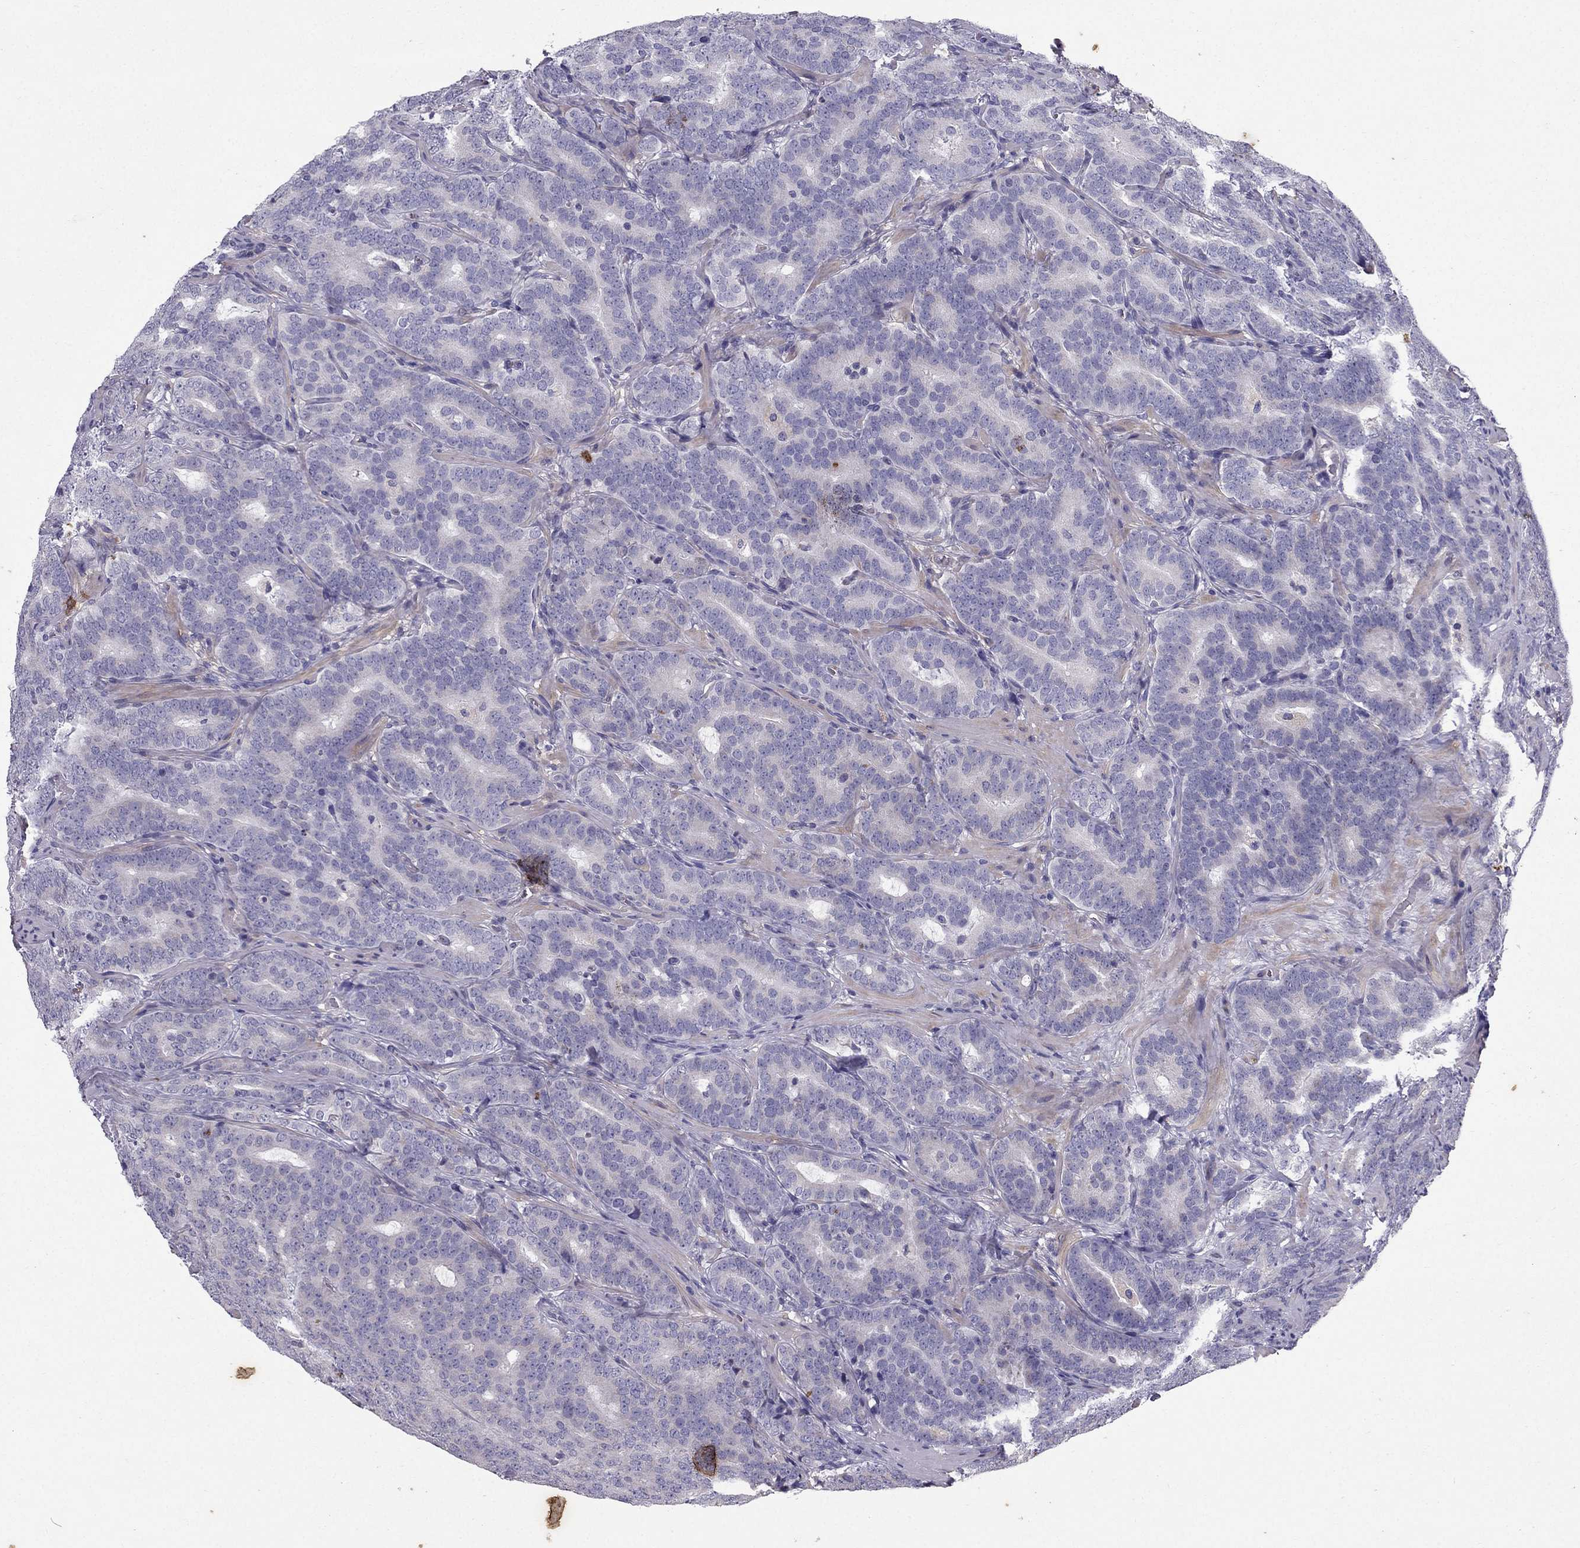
{"staining": {"intensity": "negative", "quantity": "none", "location": "none"}, "tissue": "prostate cancer", "cell_type": "Tumor cells", "image_type": "cancer", "snomed": [{"axis": "morphology", "description": "Adenocarcinoma, NOS"}, {"axis": "topography", "description": "Prostate"}], "caption": "An IHC photomicrograph of adenocarcinoma (prostate) is shown. There is no staining in tumor cells of adenocarcinoma (prostate).", "gene": "SYT5", "patient": {"sex": "male", "age": 71}}